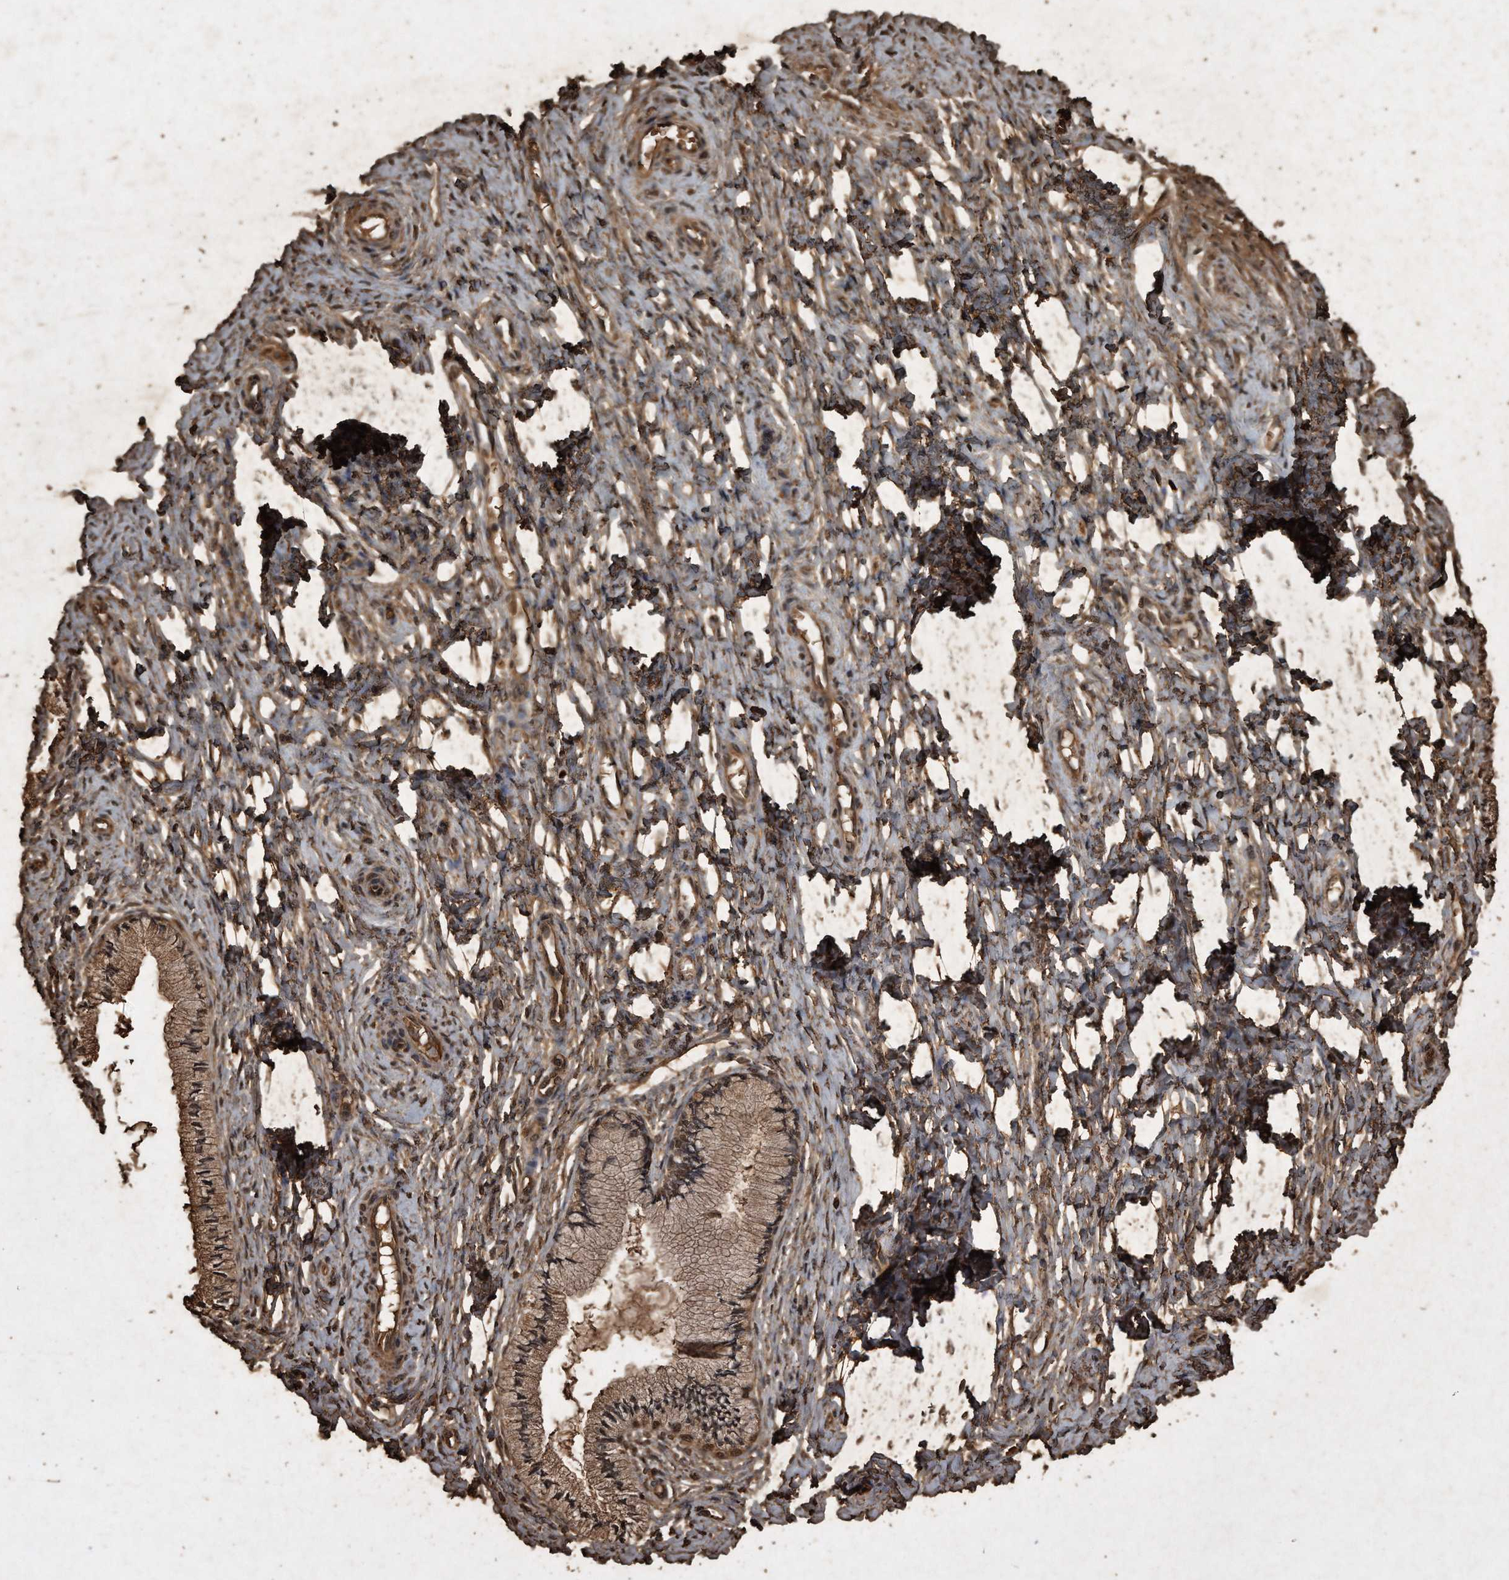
{"staining": {"intensity": "moderate", "quantity": ">75%", "location": "cytoplasmic/membranous"}, "tissue": "cervix", "cell_type": "Glandular cells", "image_type": "normal", "snomed": [{"axis": "morphology", "description": "Normal tissue, NOS"}, {"axis": "topography", "description": "Cervix"}], "caption": "Protein staining displays moderate cytoplasmic/membranous staining in about >75% of glandular cells in unremarkable cervix.", "gene": "CFLAR", "patient": {"sex": "female", "age": 36}}